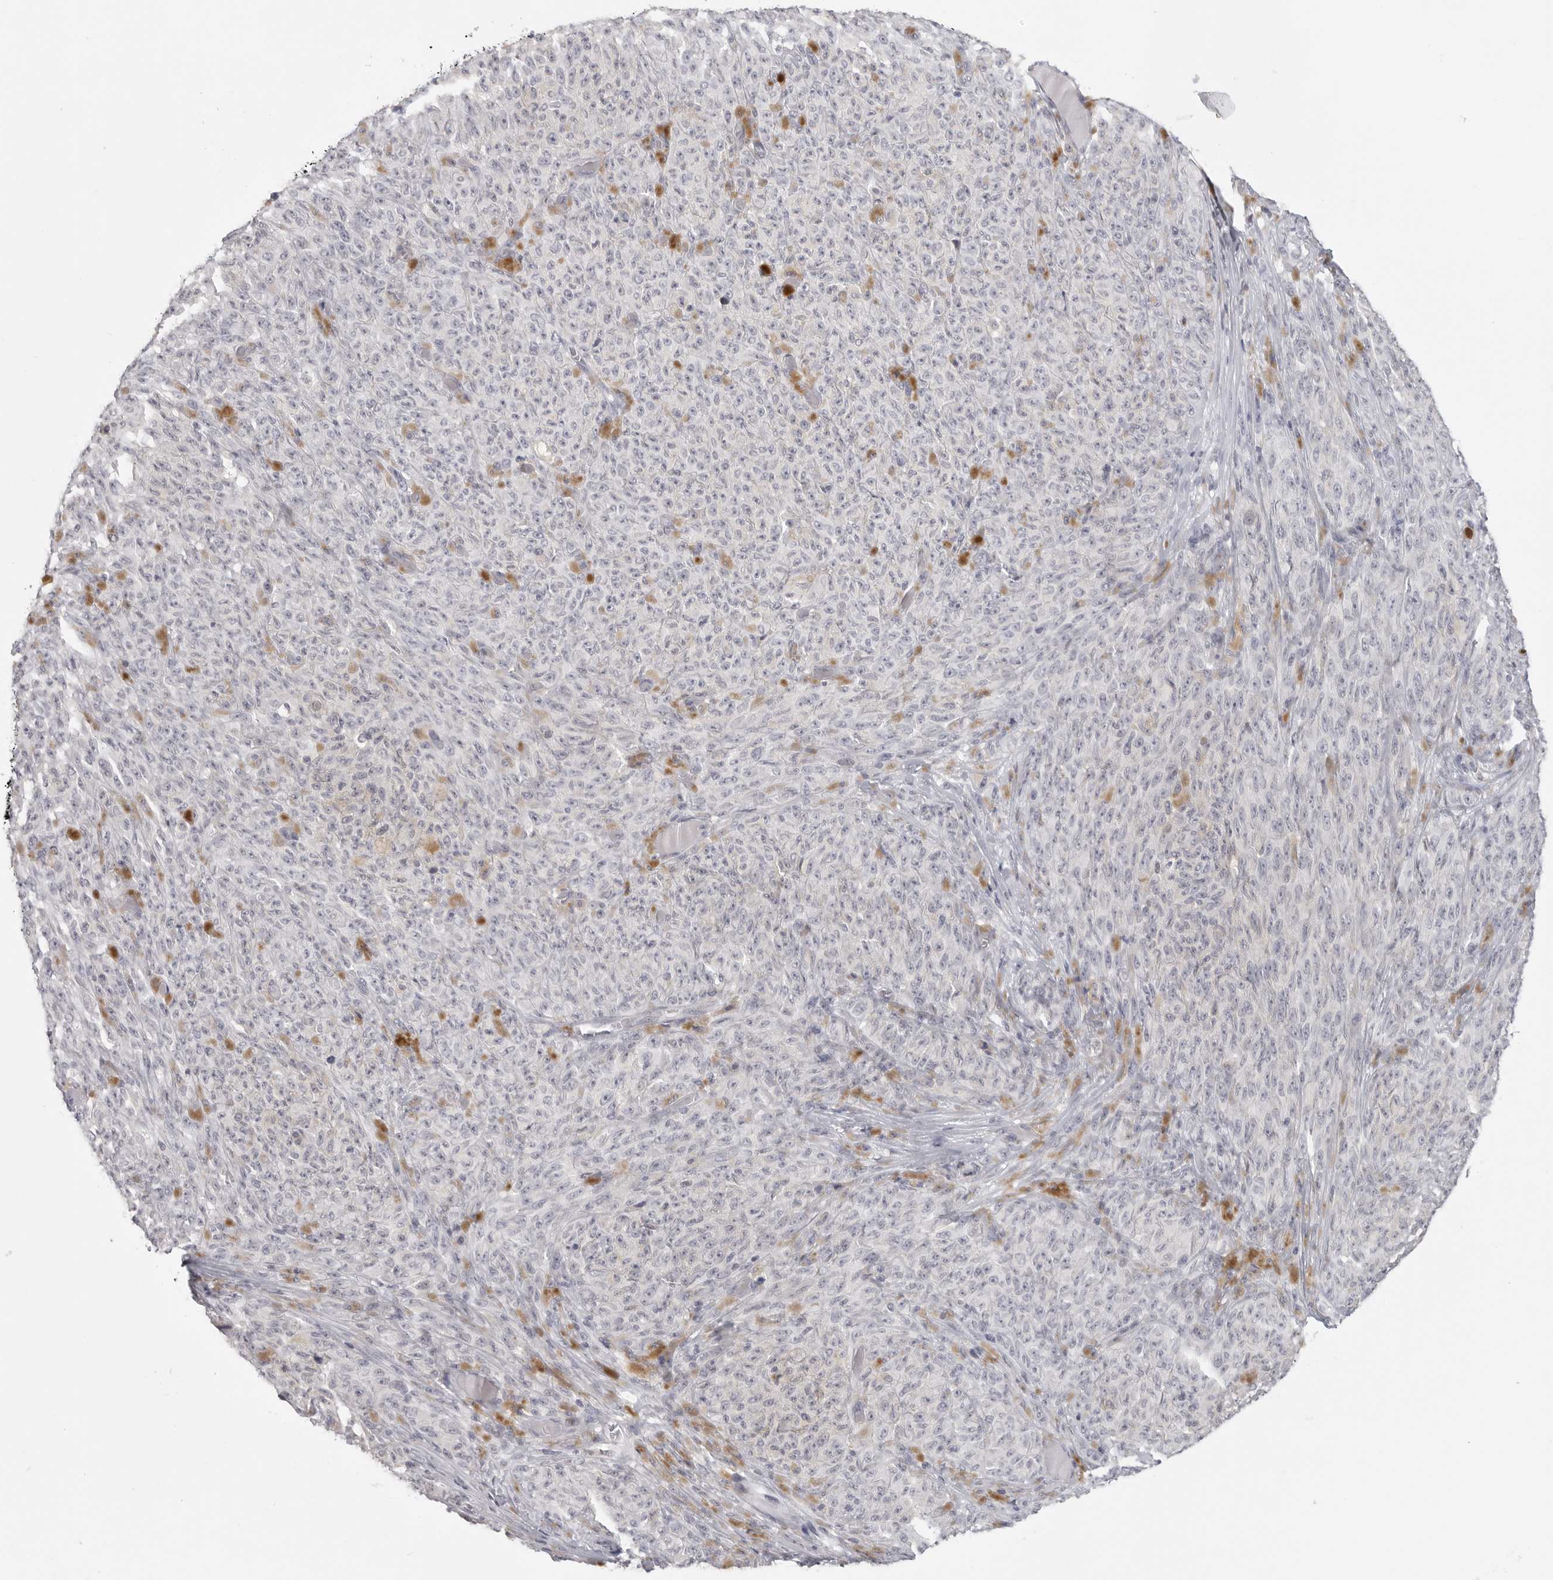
{"staining": {"intensity": "negative", "quantity": "none", "location": "none"}, "tissue": "melanoma", "cell_type": "Tumor cells", "image_type": "cancer", "snomed": [{"axis": "morphology", "description": "Malignant melanoma, NOS"}, {"axis": "topography", "description": "Skin"}], "caption": "The image demonstrates no staining of tumor cells in melanoma. The staining is performed using DAB brown chromogen with nuclei counter-stained in using hematoxylin.", "gene": "HMGCS2", "patient": {"sex": "female", "age": 82}}